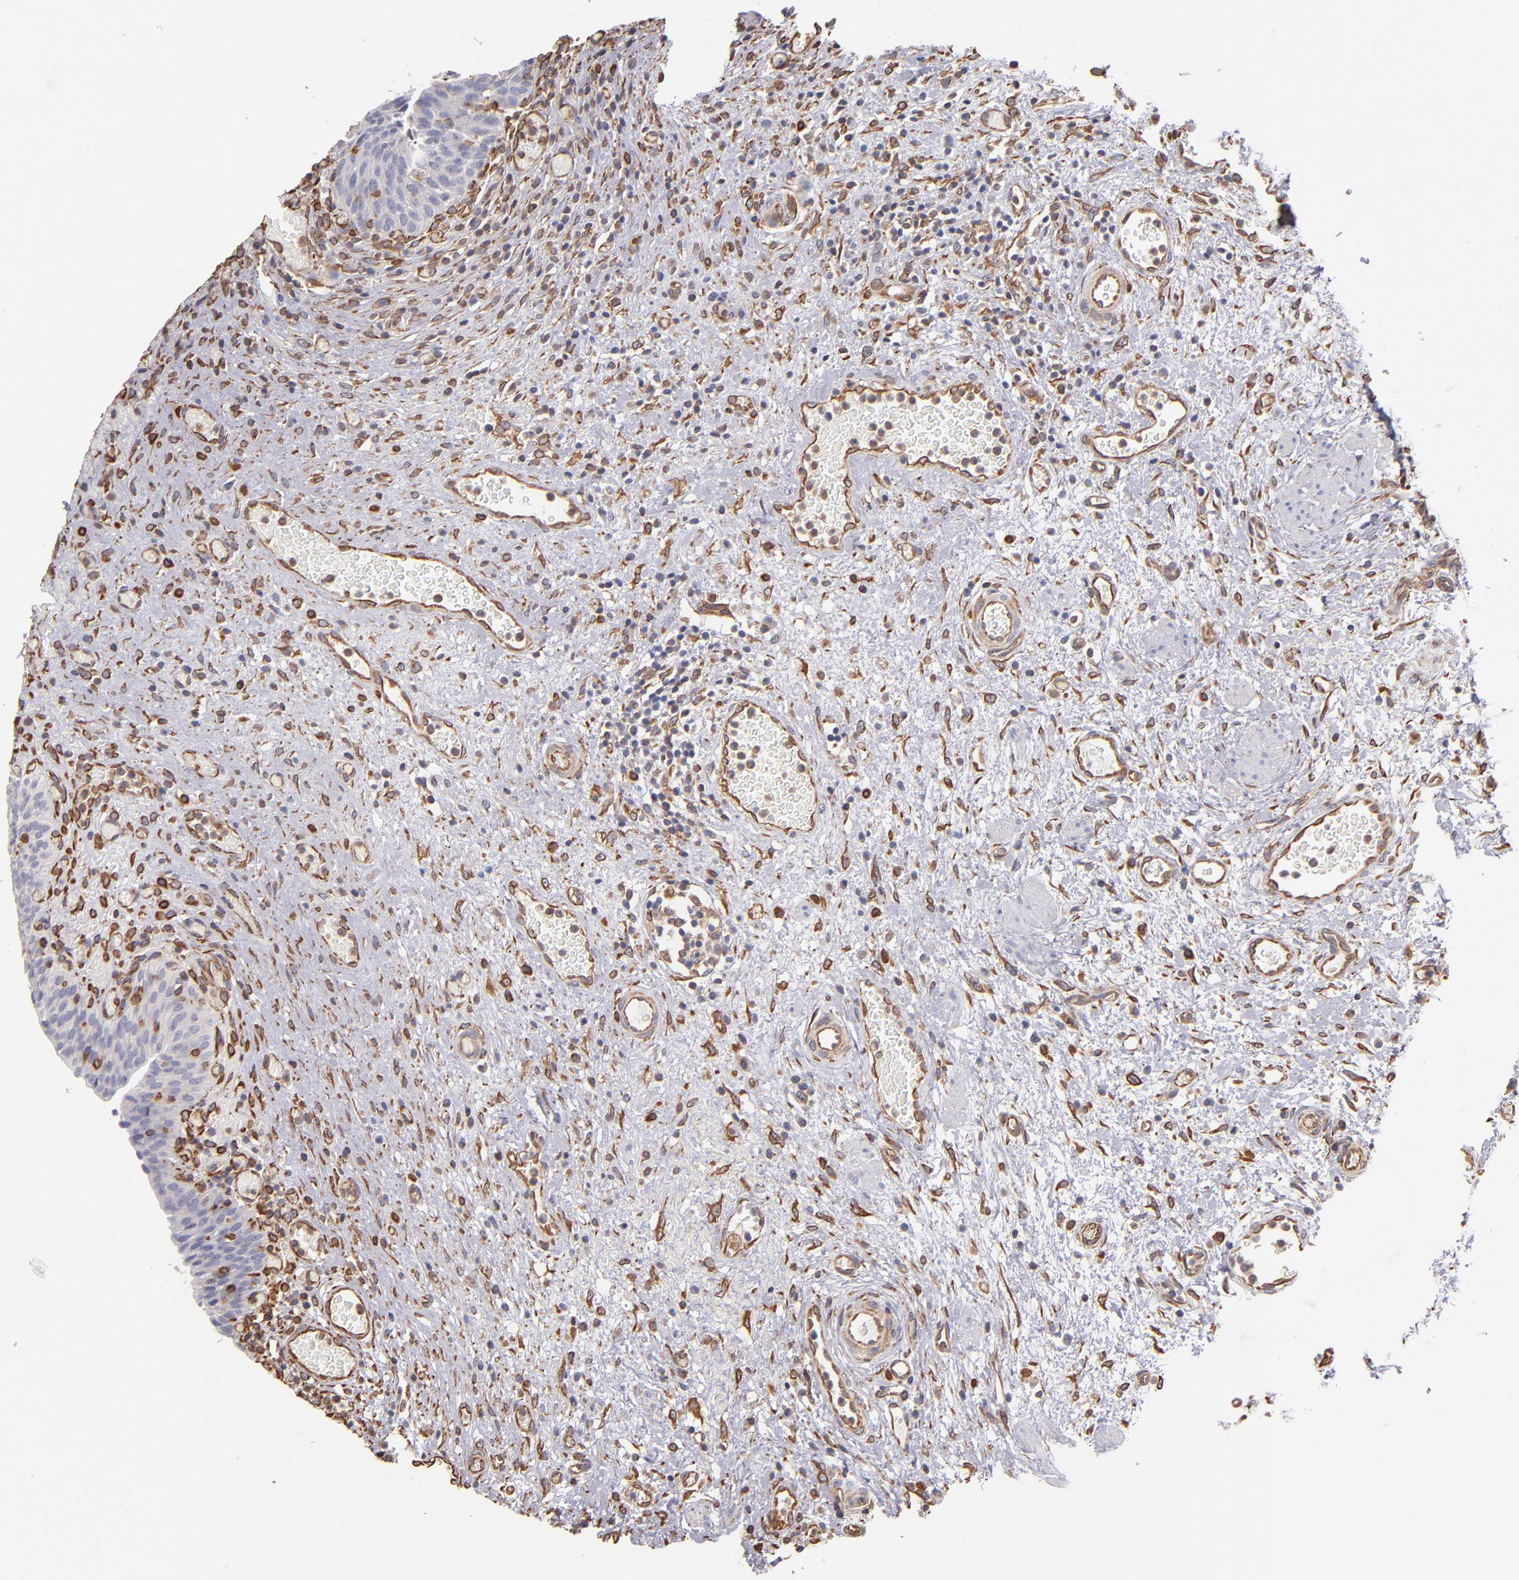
{"staining": {"intensity": "negative", "quantity": "none", "location": "none"}, "tissue": "urinary bladder", "cell_type": "Urothelial cells", "image_type": "normal", "snomed": [{"axis": "morphology", "description": "Normal tissue, NOS"}, {"axis": "morphology", "description": "Urothelial carcinoma, High grade"}, {"axis": "topography", "description": "Urinary bladder"}], "caption": "Urothelial cells show no significant protein expression in benign urinary bladder. The staining is performed using DAB brown chromogen with nuclei counter-stained in using hematoxylin.", "gene": "ABCC1", "patient": {"sex": "male", "age": 51}}